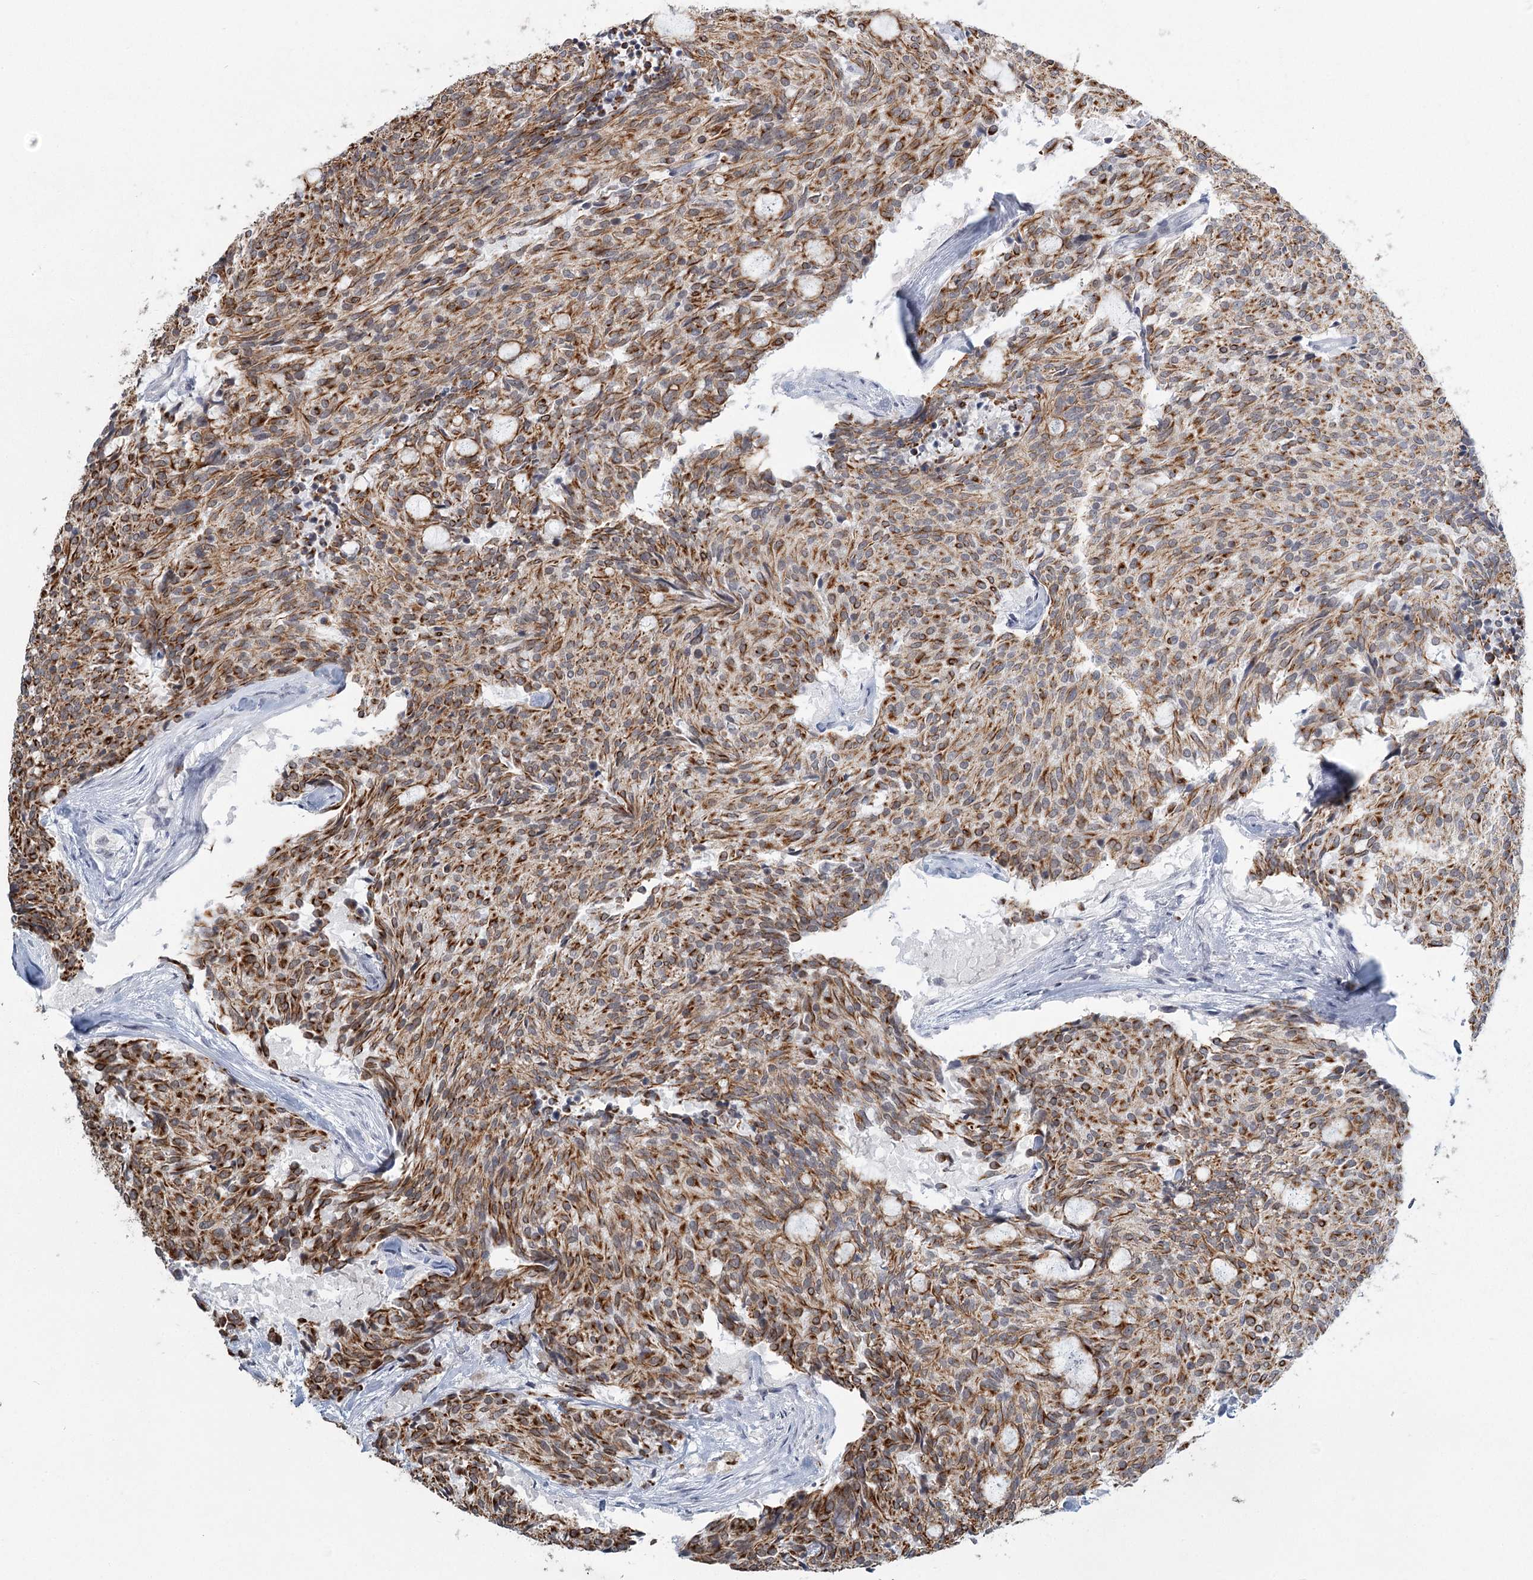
{"staining": {"intensity": "moderate", "quantity": ">75%", "location": "cytoplasmic/membranous"}, "tissue": "carcinoid", "cell_type": "Tumor cells", "image_type": "cancer", "snomed": [{"axis": "morphology", "description": "Carcinoid, malignant, NOS"}, {"axis": "topography", "description": "Pancreas"}], "caption": "This photomicrograph displays carcinoid stained with immunohistochemistry to label a protein in brown. The cytoplasmic/membranous of tumor cells show moderate positivity for the protein. Nuclei are counter-stained blue.", "gene": "TMEM70", "patient": {"sex": "female", "age": 54}}